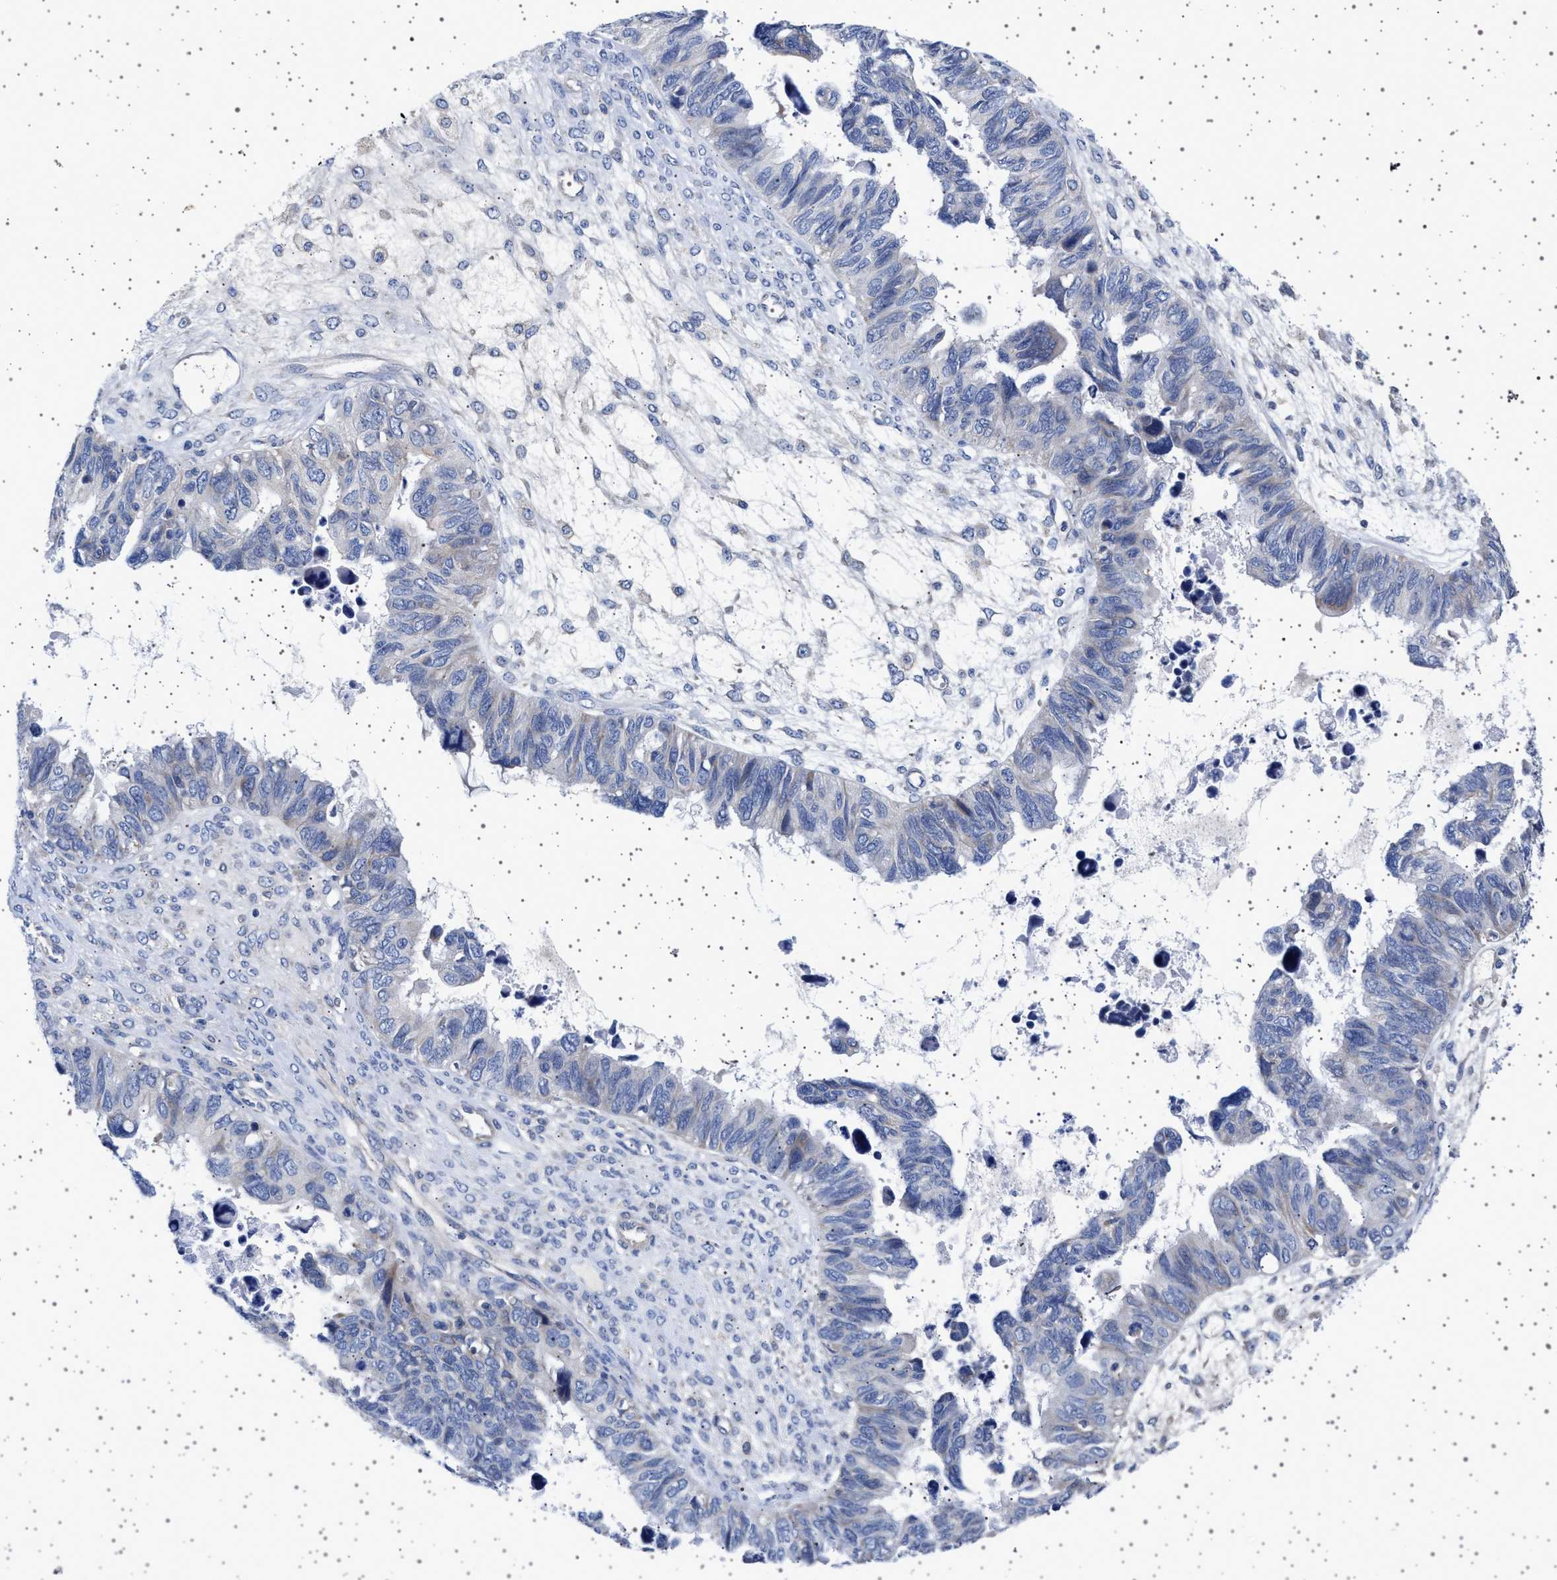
{"staining": {"intensity": "negative", "quantity": "none", "location": "none"}, "tissue": "ovarian cancer", "cell_type": "Tumor cells", "image_type": "cancer", "snomed": [{"axis": "morphology", "description": "Cystadenocarcinoma, serous, NOS"}, {"axis": "topography", "description": "Ovary"}], "caption": "Immunohistochemistry micrograph of neoplastic tissue: ovarian cancer stained with DAB shows no significant protein staining in tumor cells.", "gene": "TRMT10B", "patient": {"sex": "female", "age": 79}}